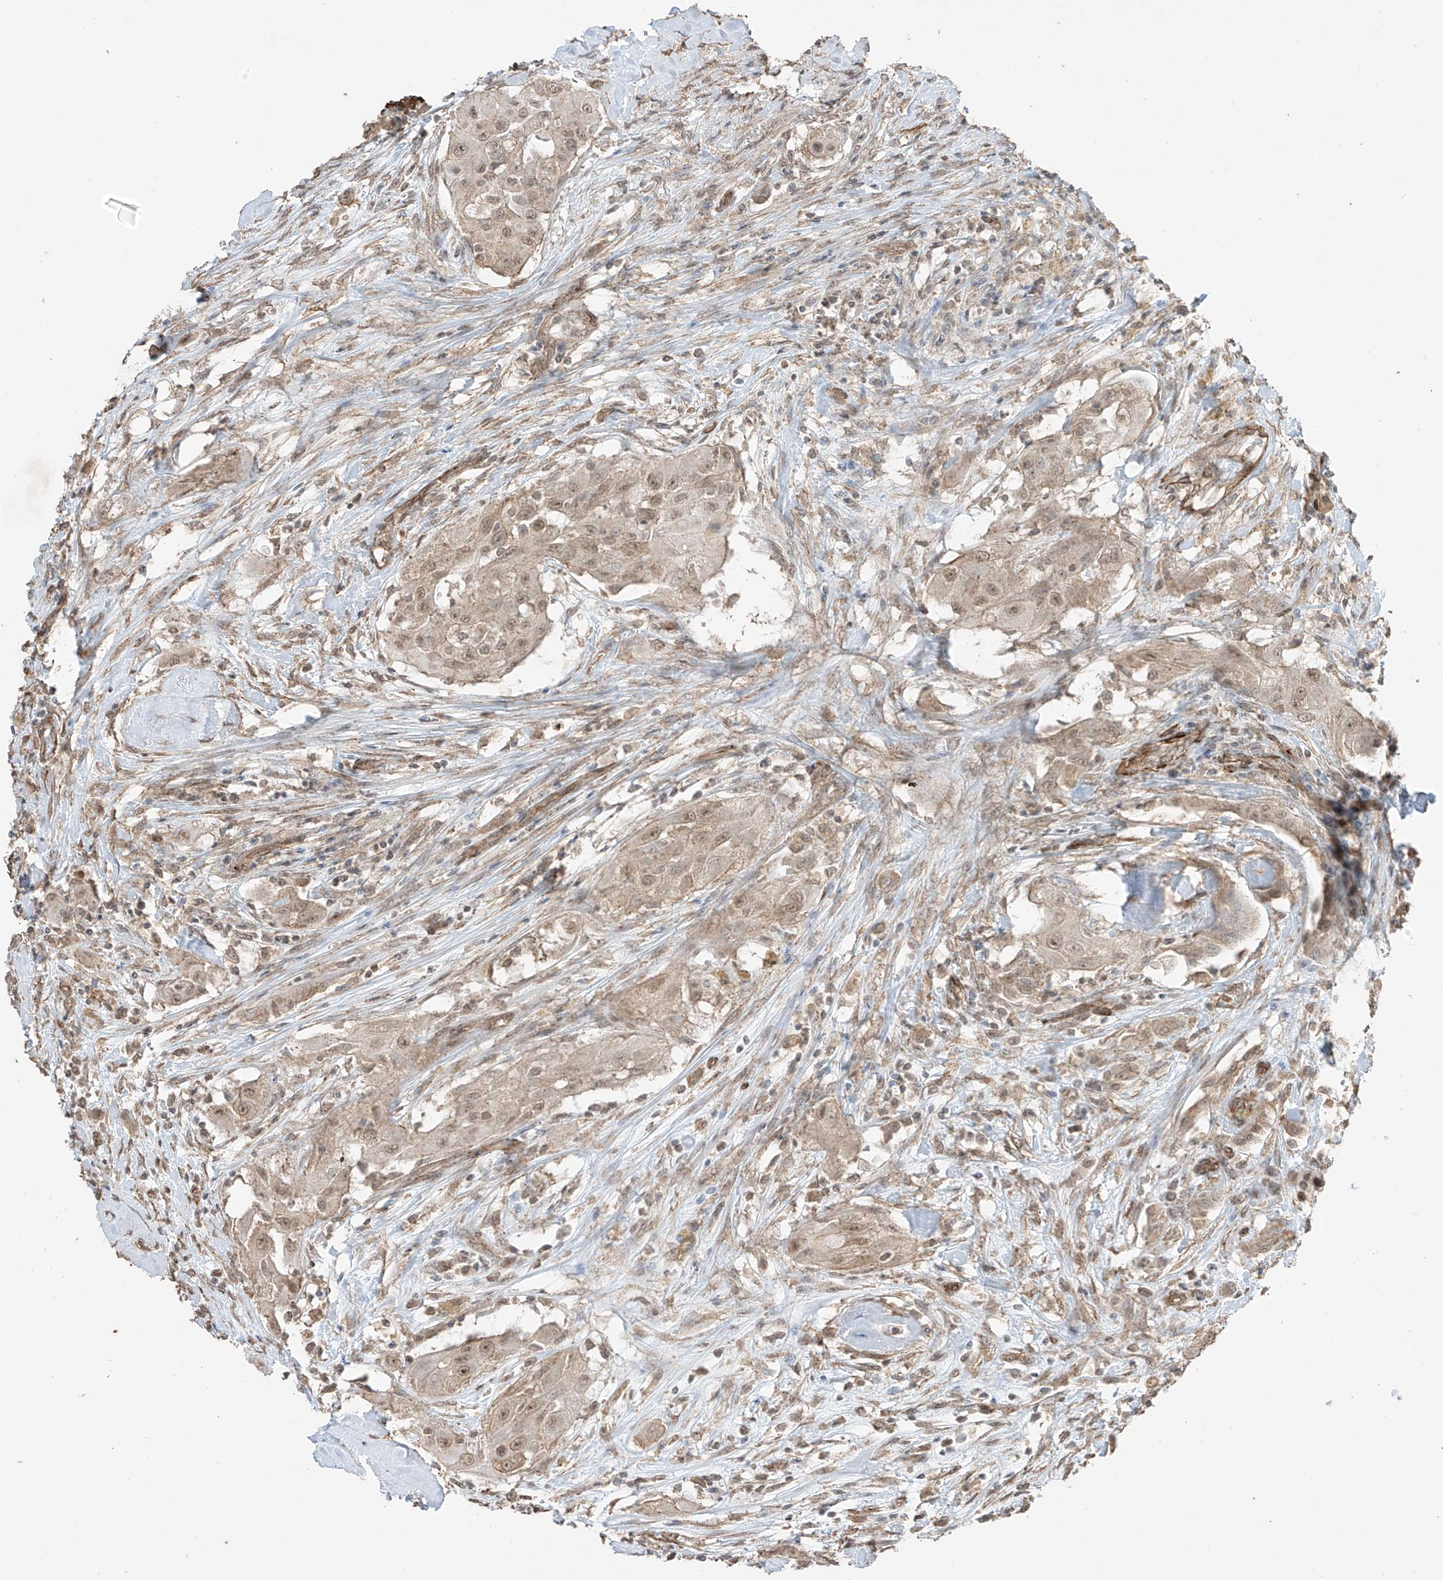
{"staining": {"intensity": "weak", "quantity": ">75%", "location": "cytoplasmic/membranous,nuclear"}, "tissue": "thyroid cancer", "cell_type": "Tumor cells", "image_type": "cancer", "snomed": [{"axis": "morphology", "description": "Papillary adenocarcinoma, NOS"}, {"axis": "topography", "description": "Thyroid gland"}], "caption": "Thyroid cancer (papillary adenocarcinoma) was stained to show a protein in brown. There is low levels of weak cytoplasmic/membranous and nuclear positivity in approximately >75% of tumor cells.", "gene": "TTLL5", "patient": {"sex": "female", "age": 59}}